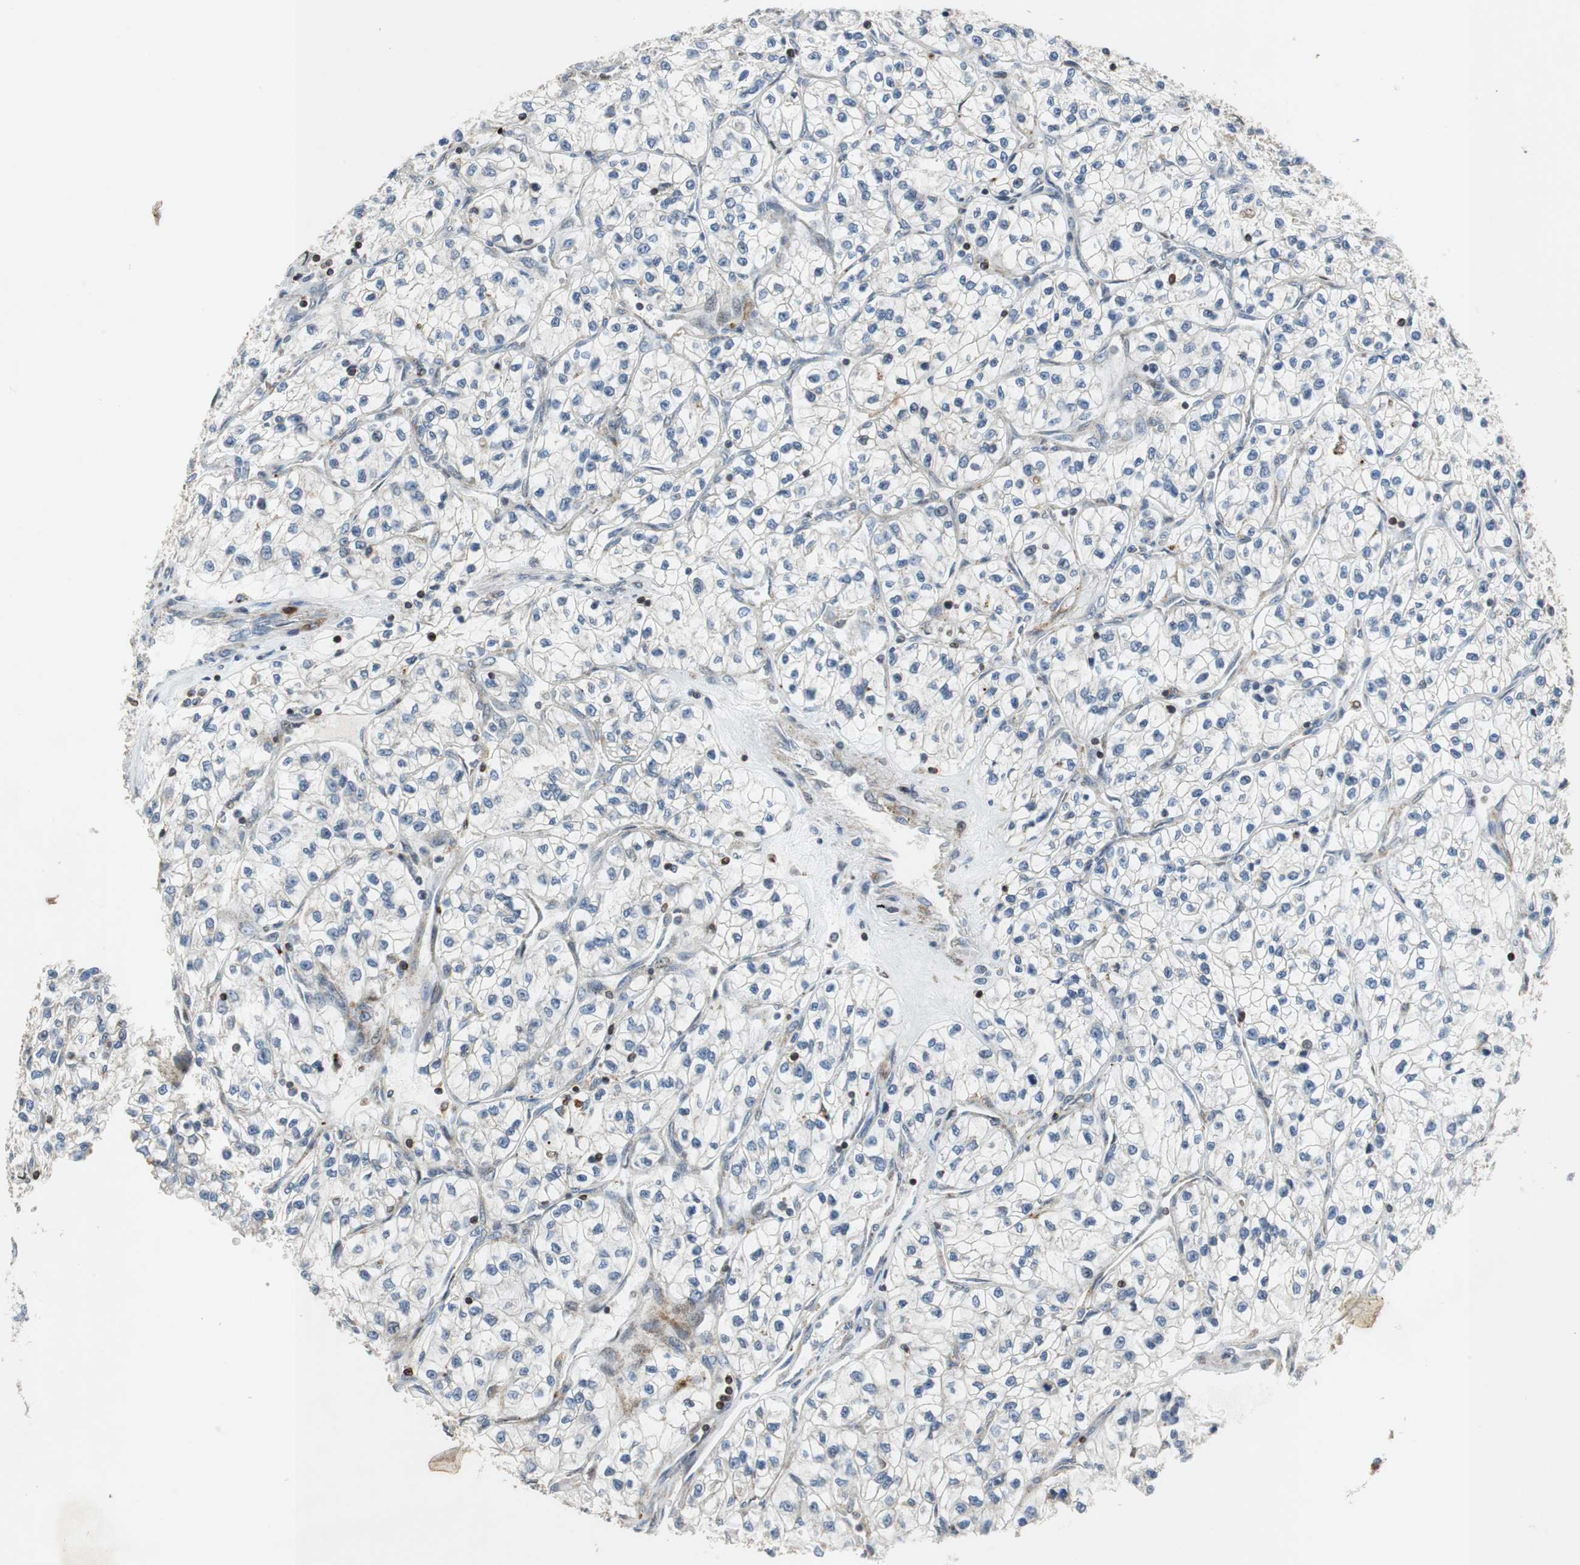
{"staining": {"intensity": "negative", "quantity": "none", "location": "none"}, "tissue": "renal cancer", "cell_type": "Tumor cells", "image_type": "cancer", "snomed": [{"axis": "morphology", "description": "Adenocarcinoma, NOS"}, {"axis": "topography", "description": "Kidney"}], "caption": "Tumor cells show no significant protein expression in adenocarcinoma (renal).", "gene": "TUBA4A", "patient": {"sex": "female", "age": 57}}